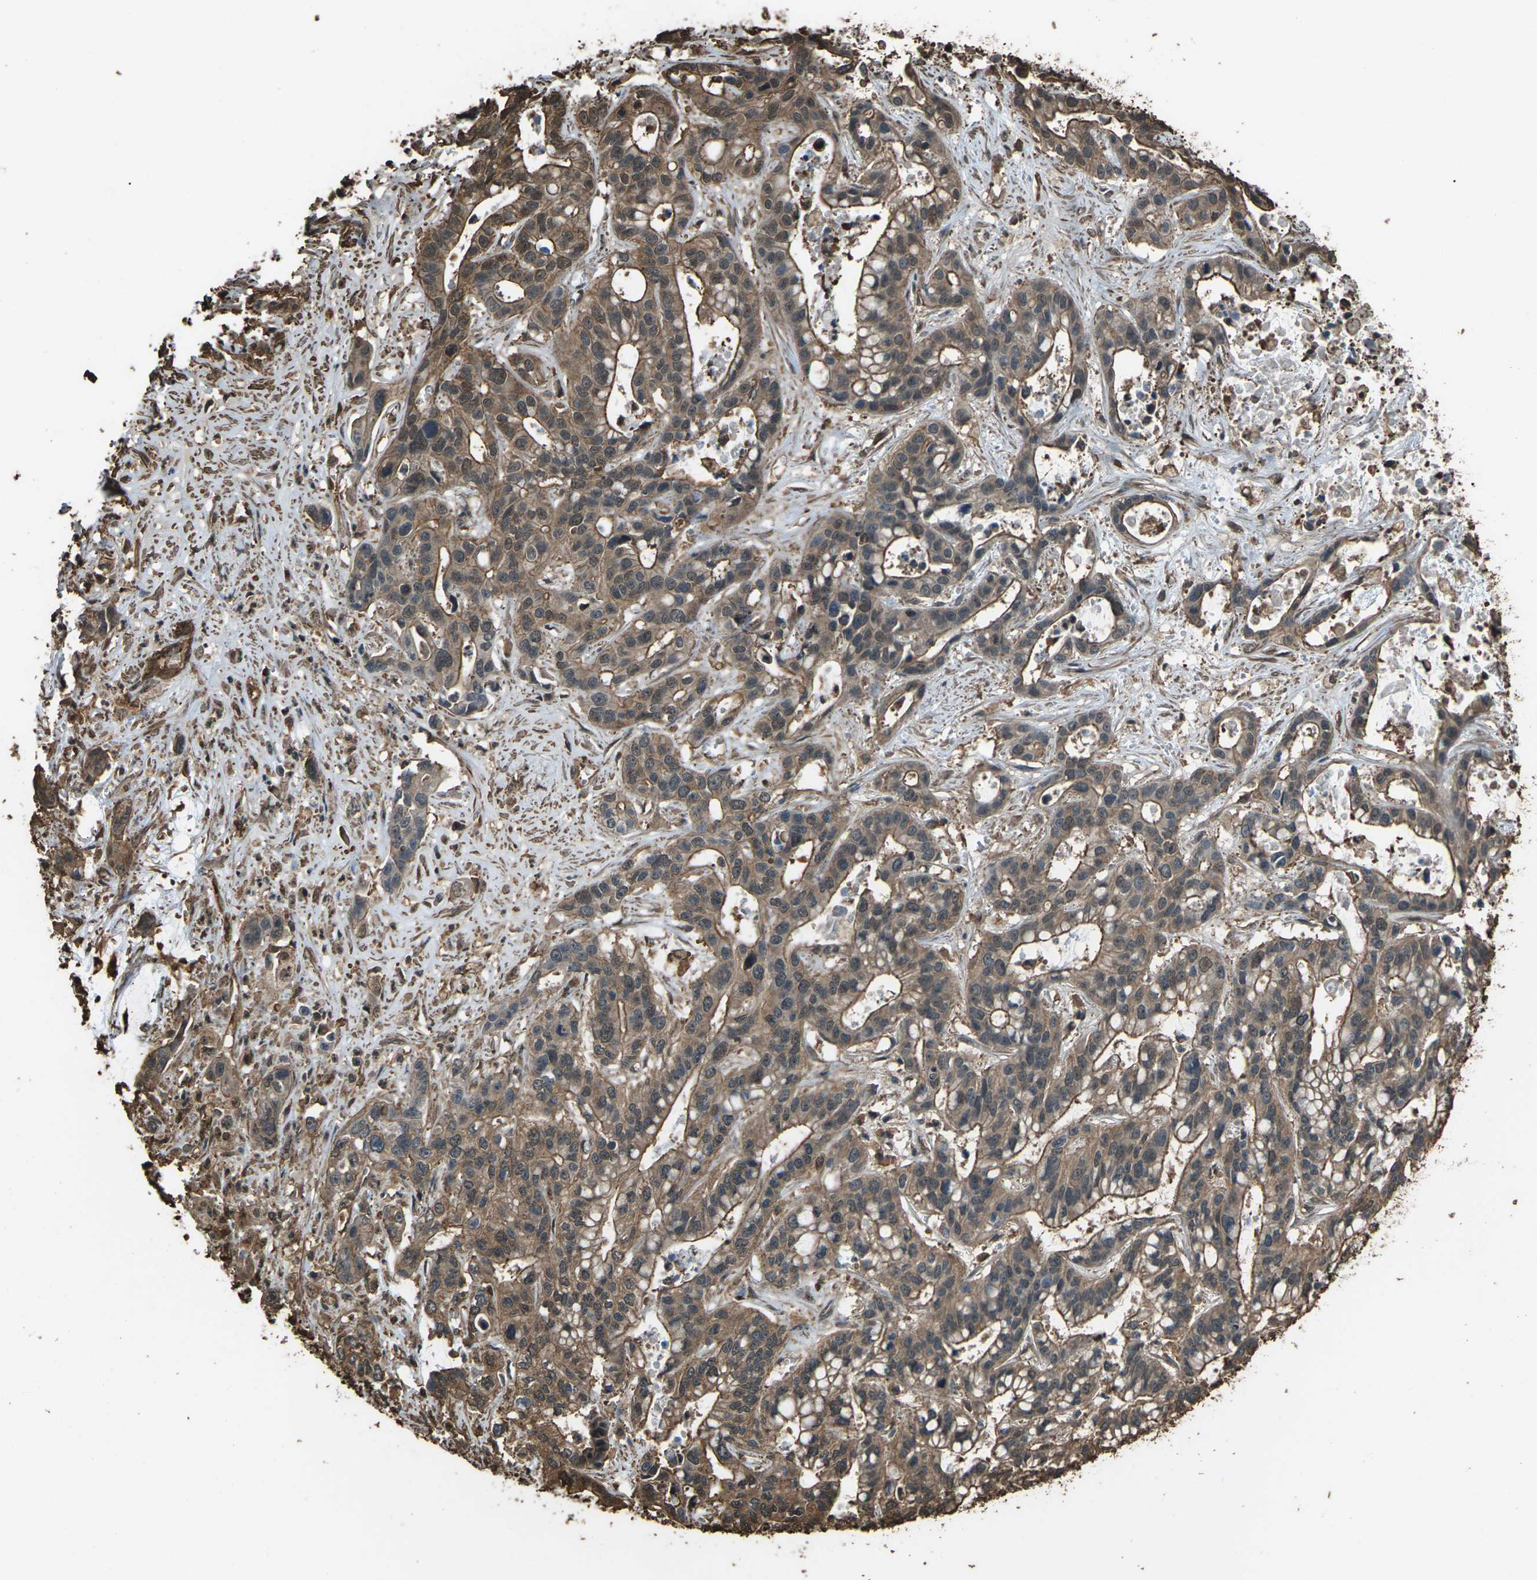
{"staining": {"intensity": "moderate", "quantity": ">75%", "location": "cytoplasmic/membranous"}, "tissue": "liver cancer", "cell_type": "Tumor cells", "image_type": "cancer", "snomed": [{"axis": "morphology", "description": "Cholangiocarcinoma"}, {"axis": "topography", "description": "Liver"}], "caption": "IHC histopathology image of neoplastic tissue: liver cancer (cholangiocarcinoma) stained using immunohistochemistry demonstrates medium levels of moderate protein expression localized specifically in the cytoplasmic/membranous of tumor cells, appearing as a cytoplasmic/membranous brown color.", "gene": "DHPS", "patient": {"sex": "female", "age": 65}}